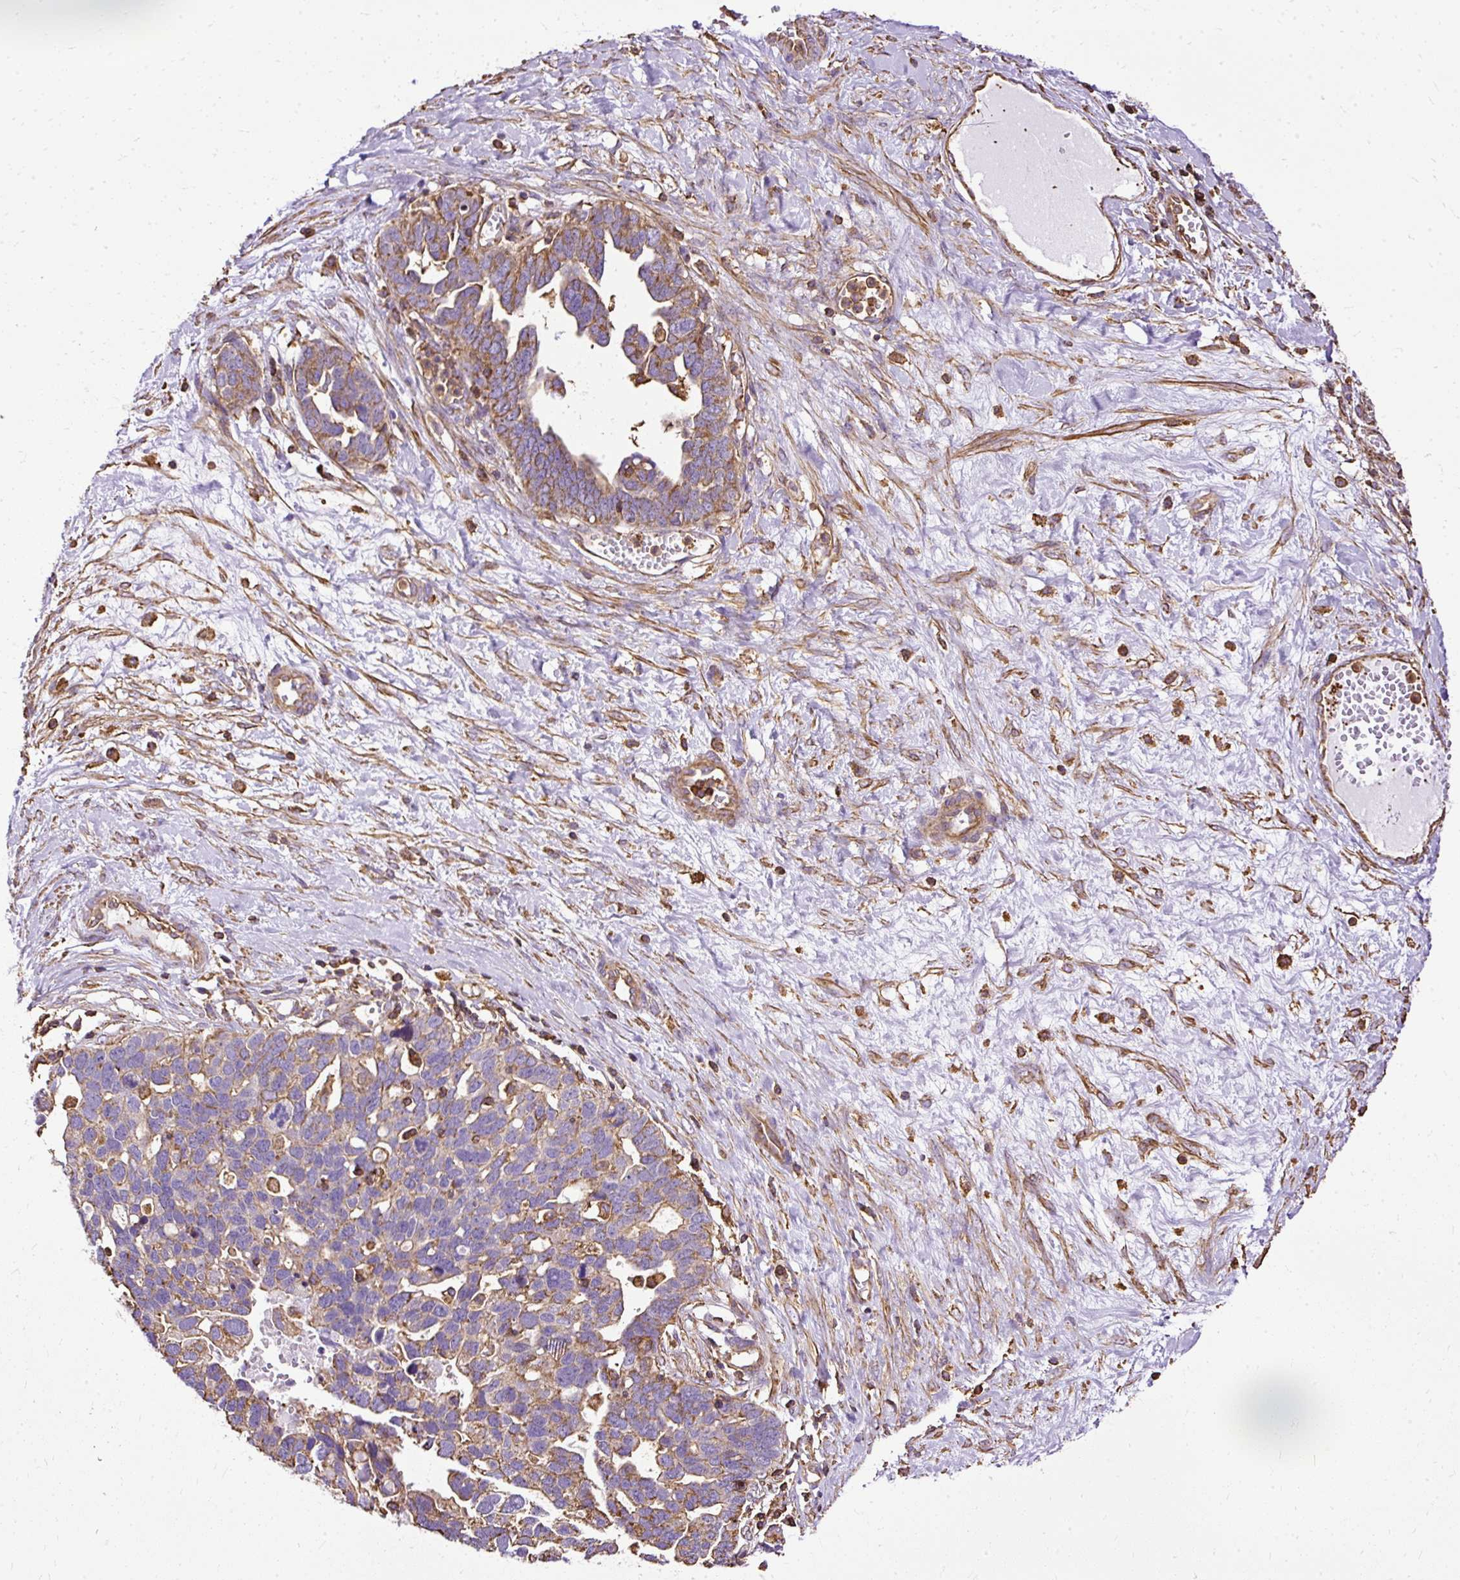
{"staining": {"intensity": "moderate", "quantity": "25%-75%", "location": "cytoplasmic/membranous"}, "tissue": "ovarian cancer", "cell_type": "Tumor cells", "image_type": "cancer", "snomed": [{"axis": "morphology", "description": "Cystadenocarcinoma, serous, NOS"}, {"axis": "topography", "description": "Ovary"}], "caption": "Ovarian serous cystadenocarcinoma tissue reveals moderate cytoplasmic/membranous positivity in about 25%-75% of tumor cells, visualized by immunohistochemistry.", "gene": "KLHL11", "patient": {"sex": "female", "age": 54}}